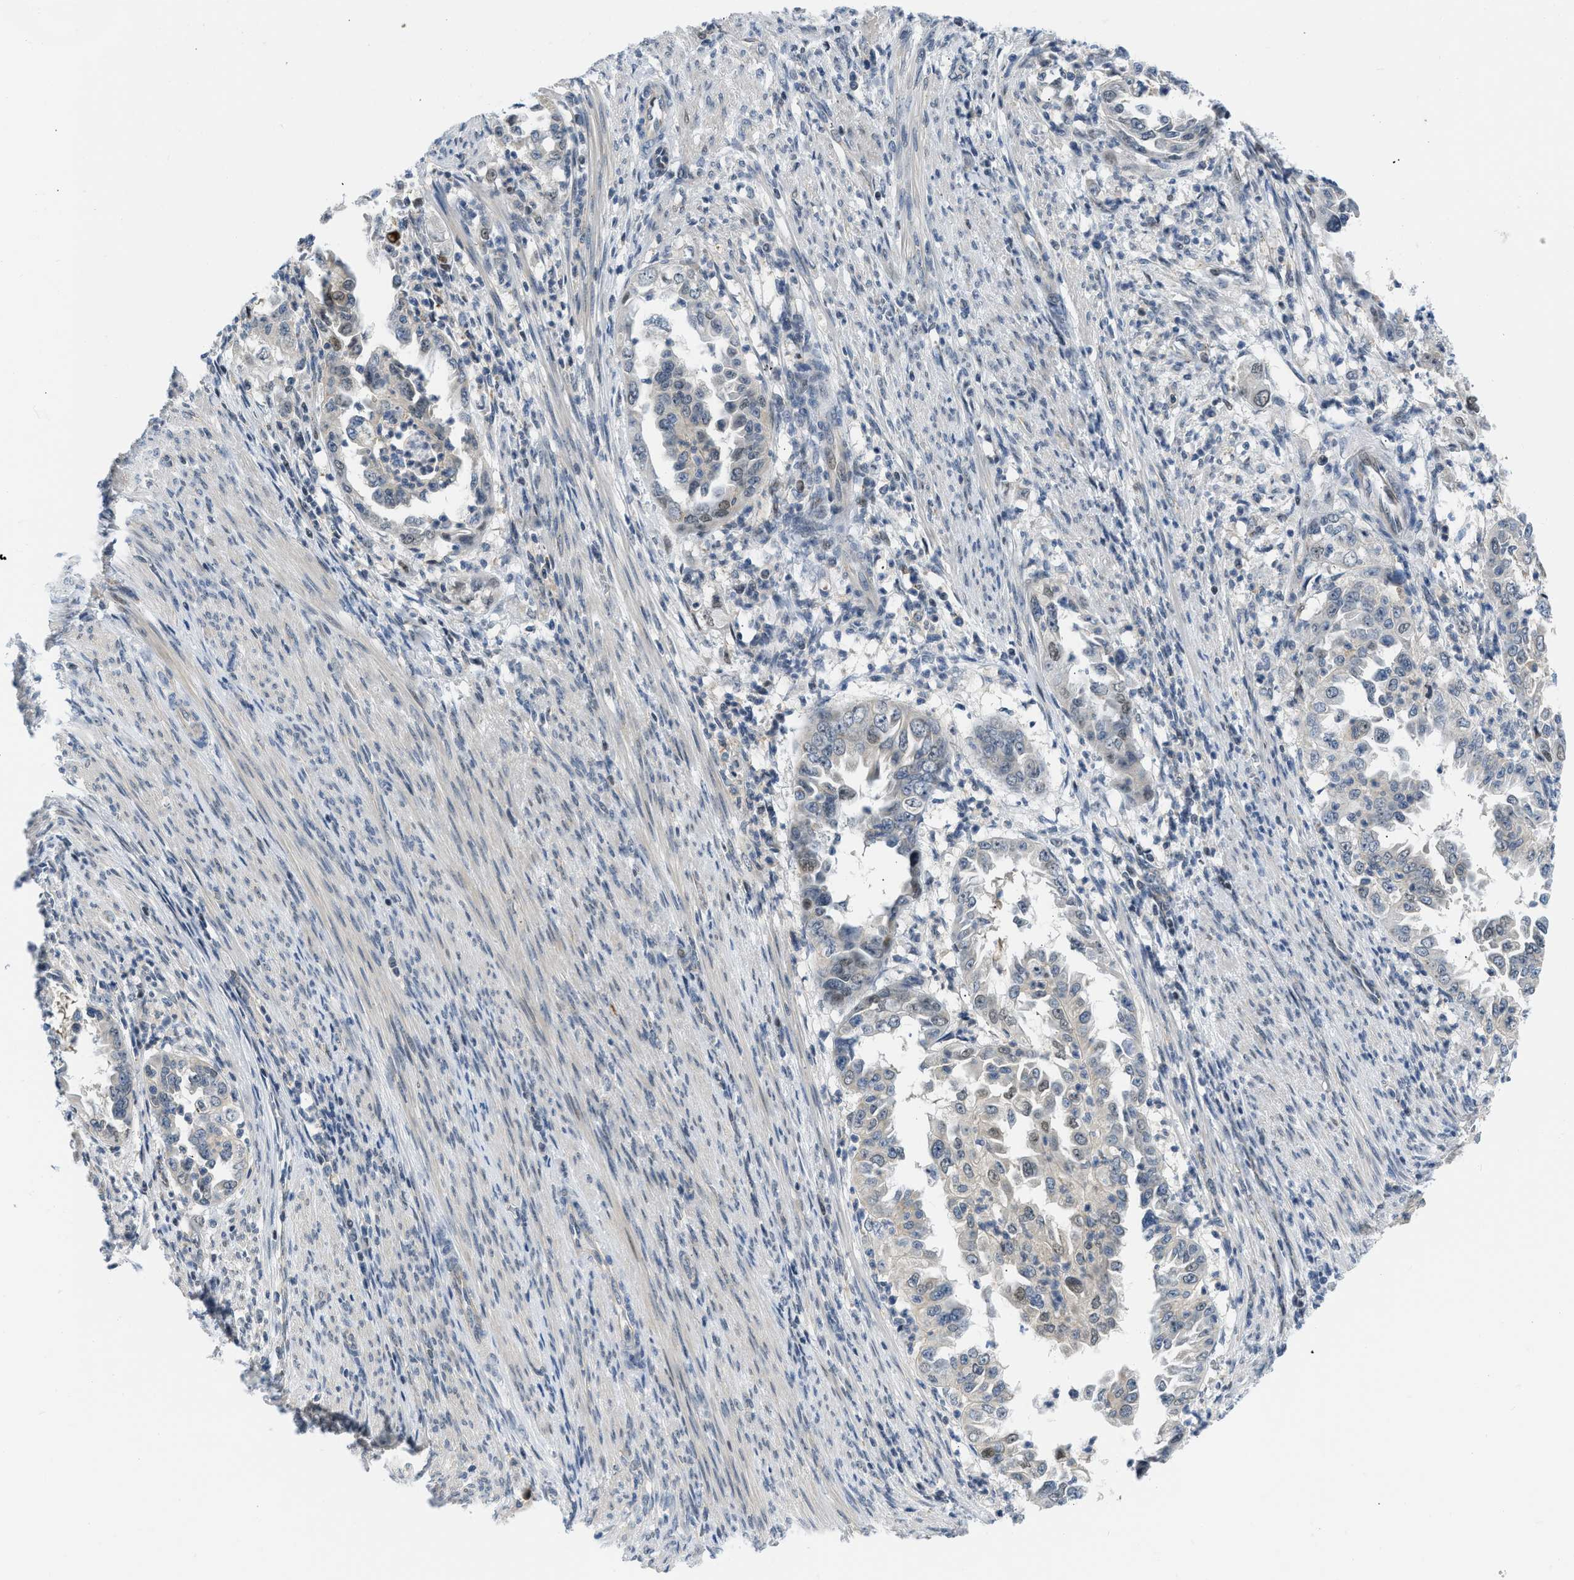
{"staining": {"intensity": "weak", "quantity": "<25%", "location": "nuclear"}, "tissue": "endometrial cancer", "cell_type": "Tumor cells", "image_type": "cancer", "snomed": [{"axis": "morphology", "description": "Adenocarcinoma, NOS"}, {"axis": "topography", "description": "Endometrium"}], "caption": "The immunohistochemistry image has no significant expression in tumor cells of endometrial adenocarcinoma tissue.", "gene": "OLIG3", "patient": {"sex": "female", "age": 85}}